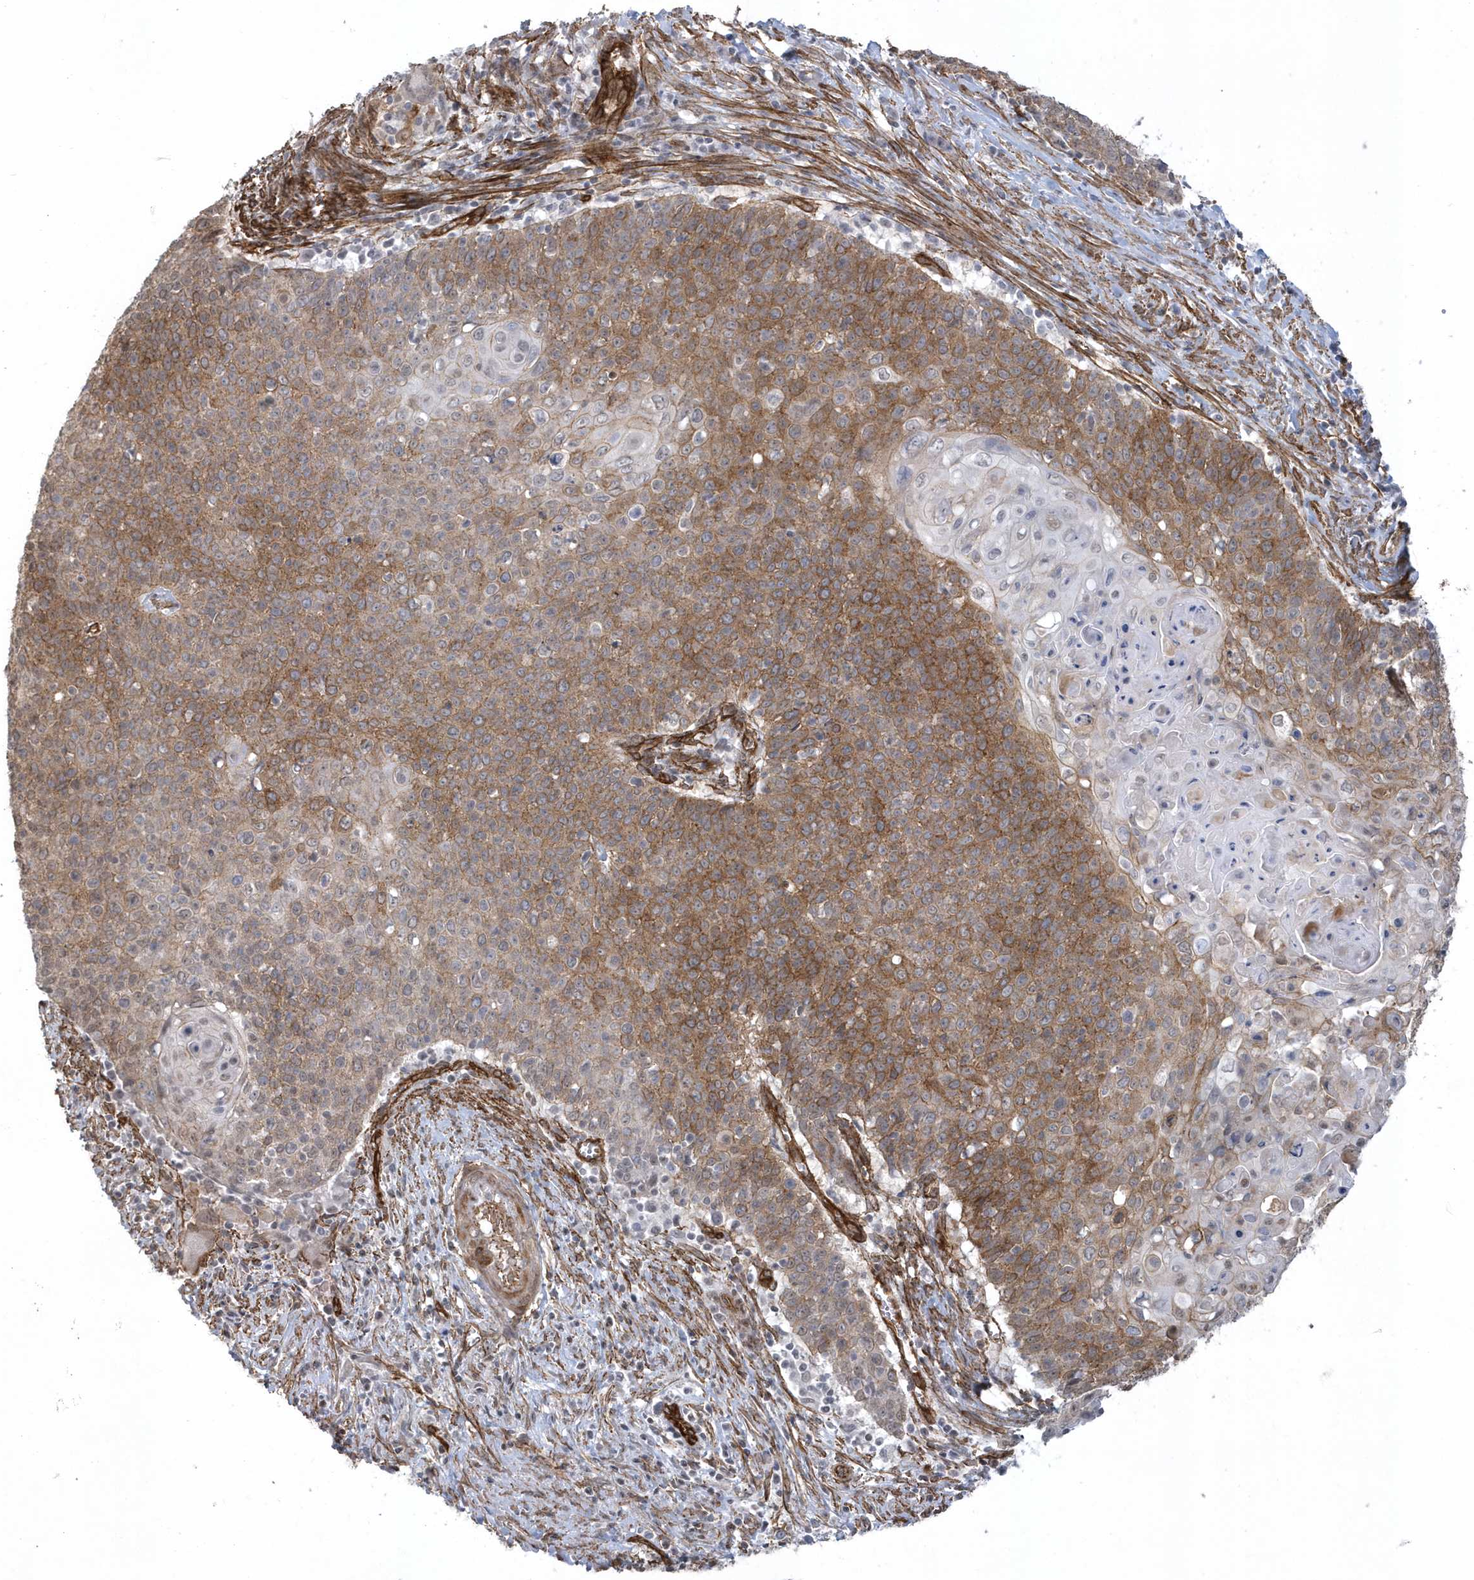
{"staining": {"intensity": "moderate", "quantity": ">75%", "location": "cytoplasmic/membranous"}, "tissue": "cervical cancer", "cell_type": "Tumor cells", "image_type": "cancer", "snomed": [{"axis": "morphology", "description": "Squamous cell carcinoma, NOS"}, {"axis": "topography", "description": "Cervix"}], "caption": "Approximately >75% of tumor cells in human squamous cell carcinoma (cervical) reveal moderate cytoplasmic/membranous protein positivity as visualized by brown immunohistochemical staining.", "gene": "RAI14", "patient": {"sex": "female", "age": 39}}